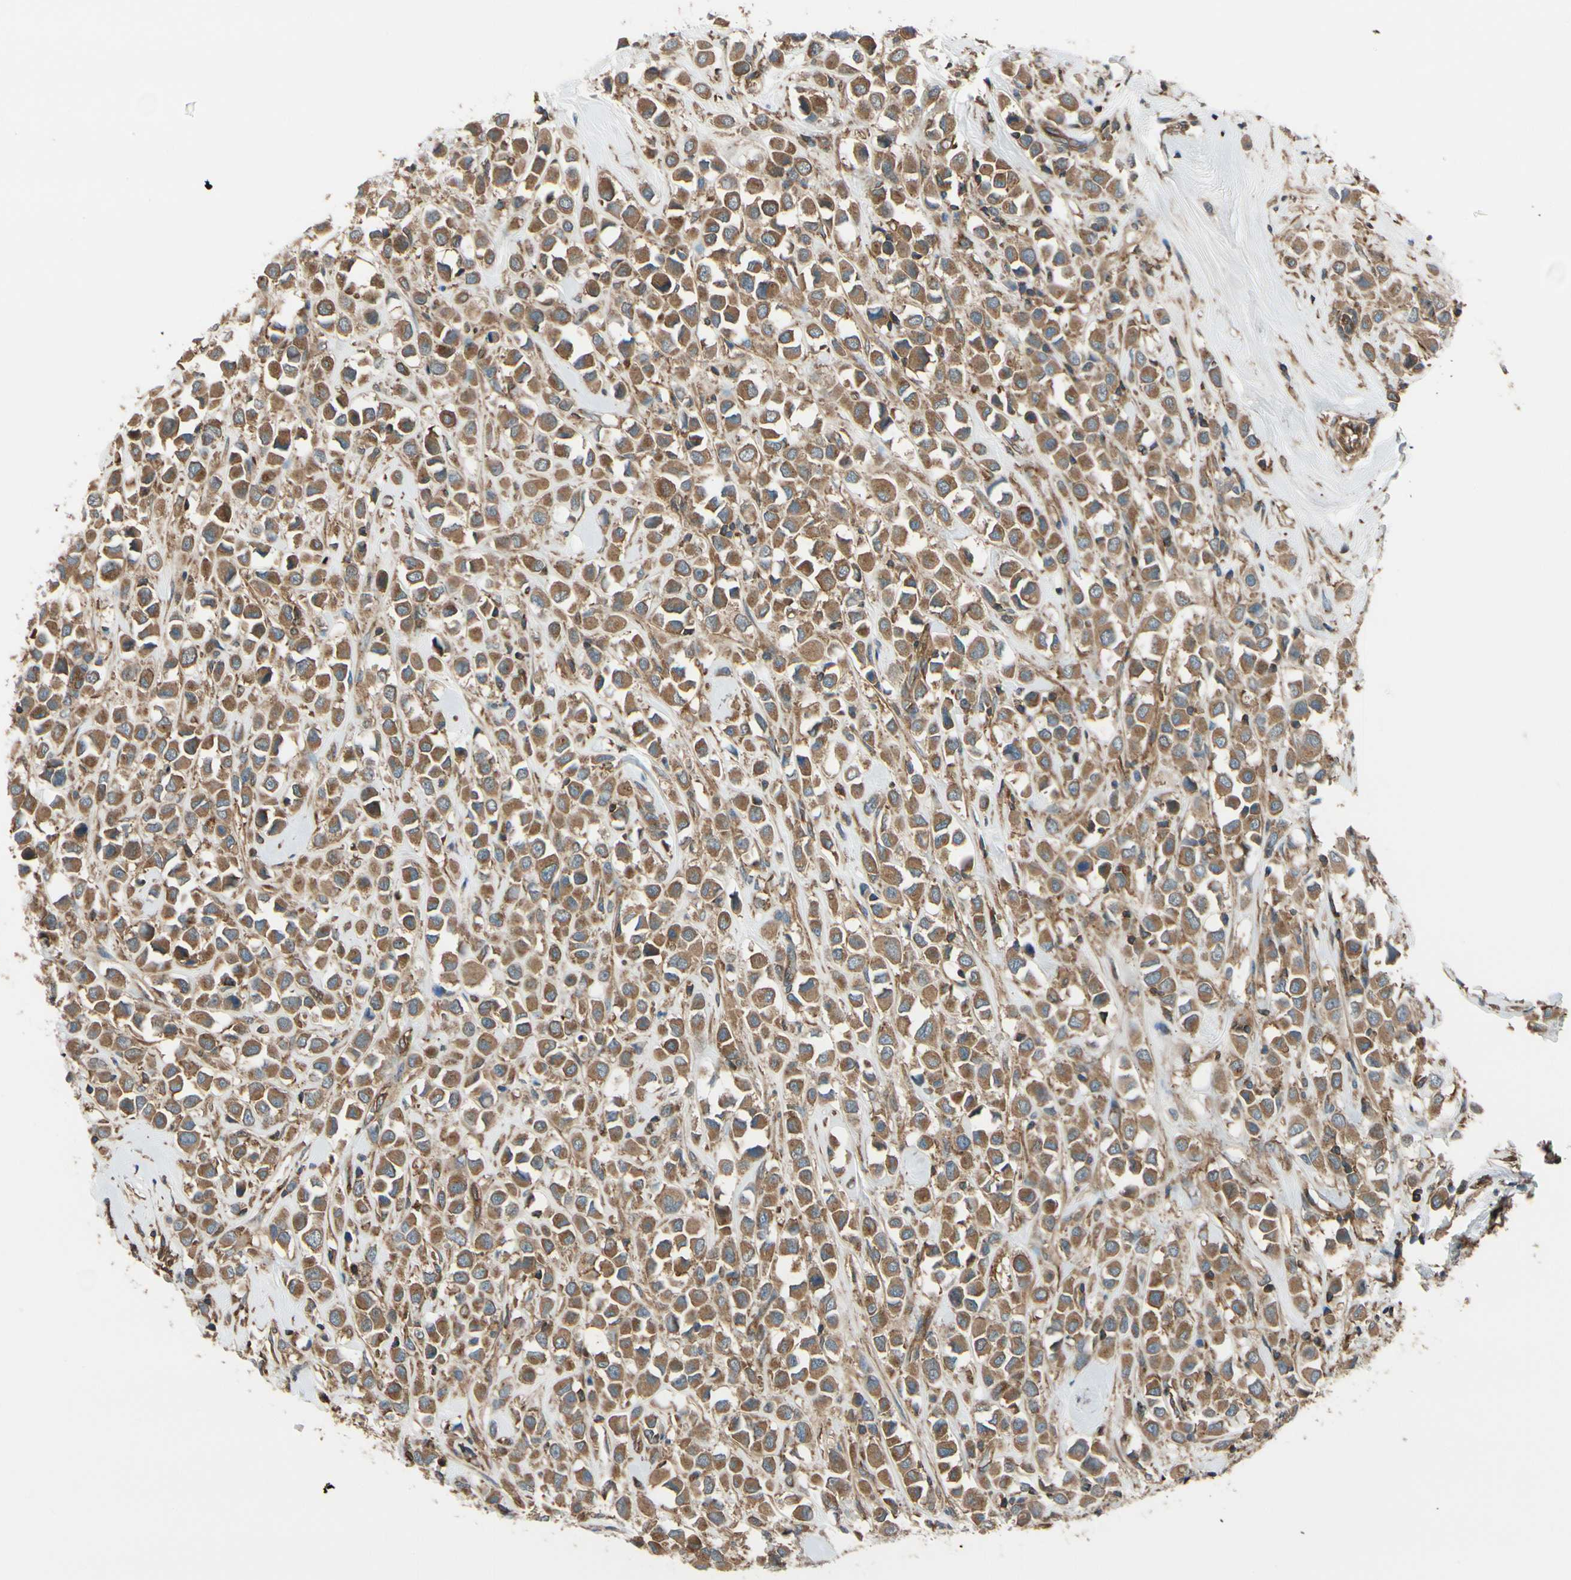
{"staining": {"intensity": "moderate", "quantity": ">75%", "location": "cytoplasmic/membranous"}, "tissue": "breast cancer", "cell_type": "Tumor cells", "image_type": "cancer", "snomed": [{"axis": "morphology", "description": "Duct carcinoma"}, {"axis": "topography", "description": "Breast"}], "caption": "Immunohistochemical staining of breast cancer shows medium levels of moderate cytoplasmic/membranous protein expression in approximately >75% of tumor cells.", "gene": "EPS15", "patient": {"sex": "female", "age": 61}}